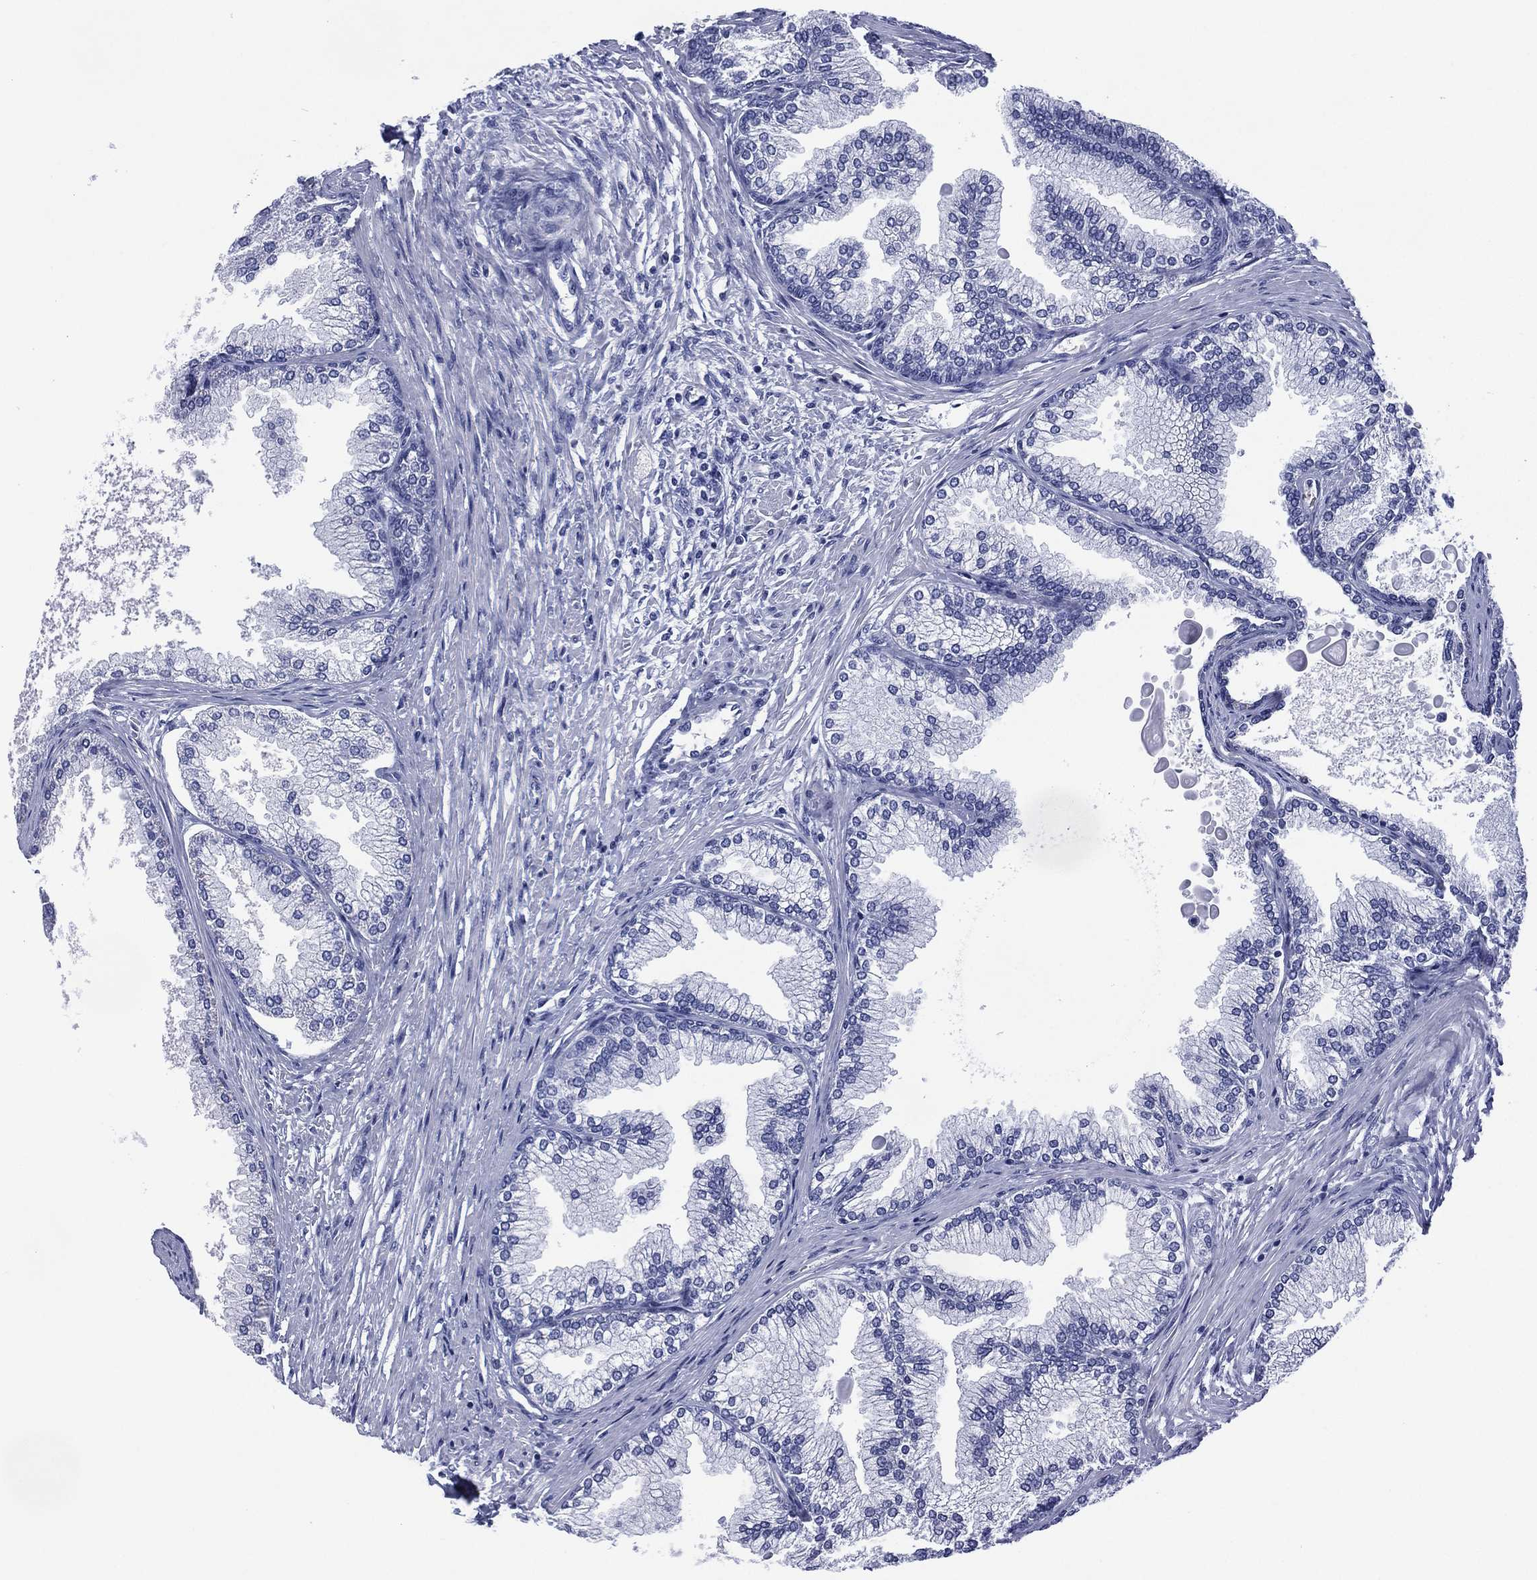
{"staining": {"intensity": "negative", "quantity": "none", "location": "none"}, "tissue": "prostate", "cell_type": "Glandular cells", "image_type": "normal", "snomed": [{"axis": "morphology", "description": "Normal tissue, NOS"}, {"axis": "topography", "description": "Prostate"}], "caption": "Immunohistochemistry (IHC) image of unremarkable prostate stained for a protein (brown), which demonstrates no expression in glandular cells.", "gene": "SIGLECL1", "patient": {"sex": "male", "age": 72}}